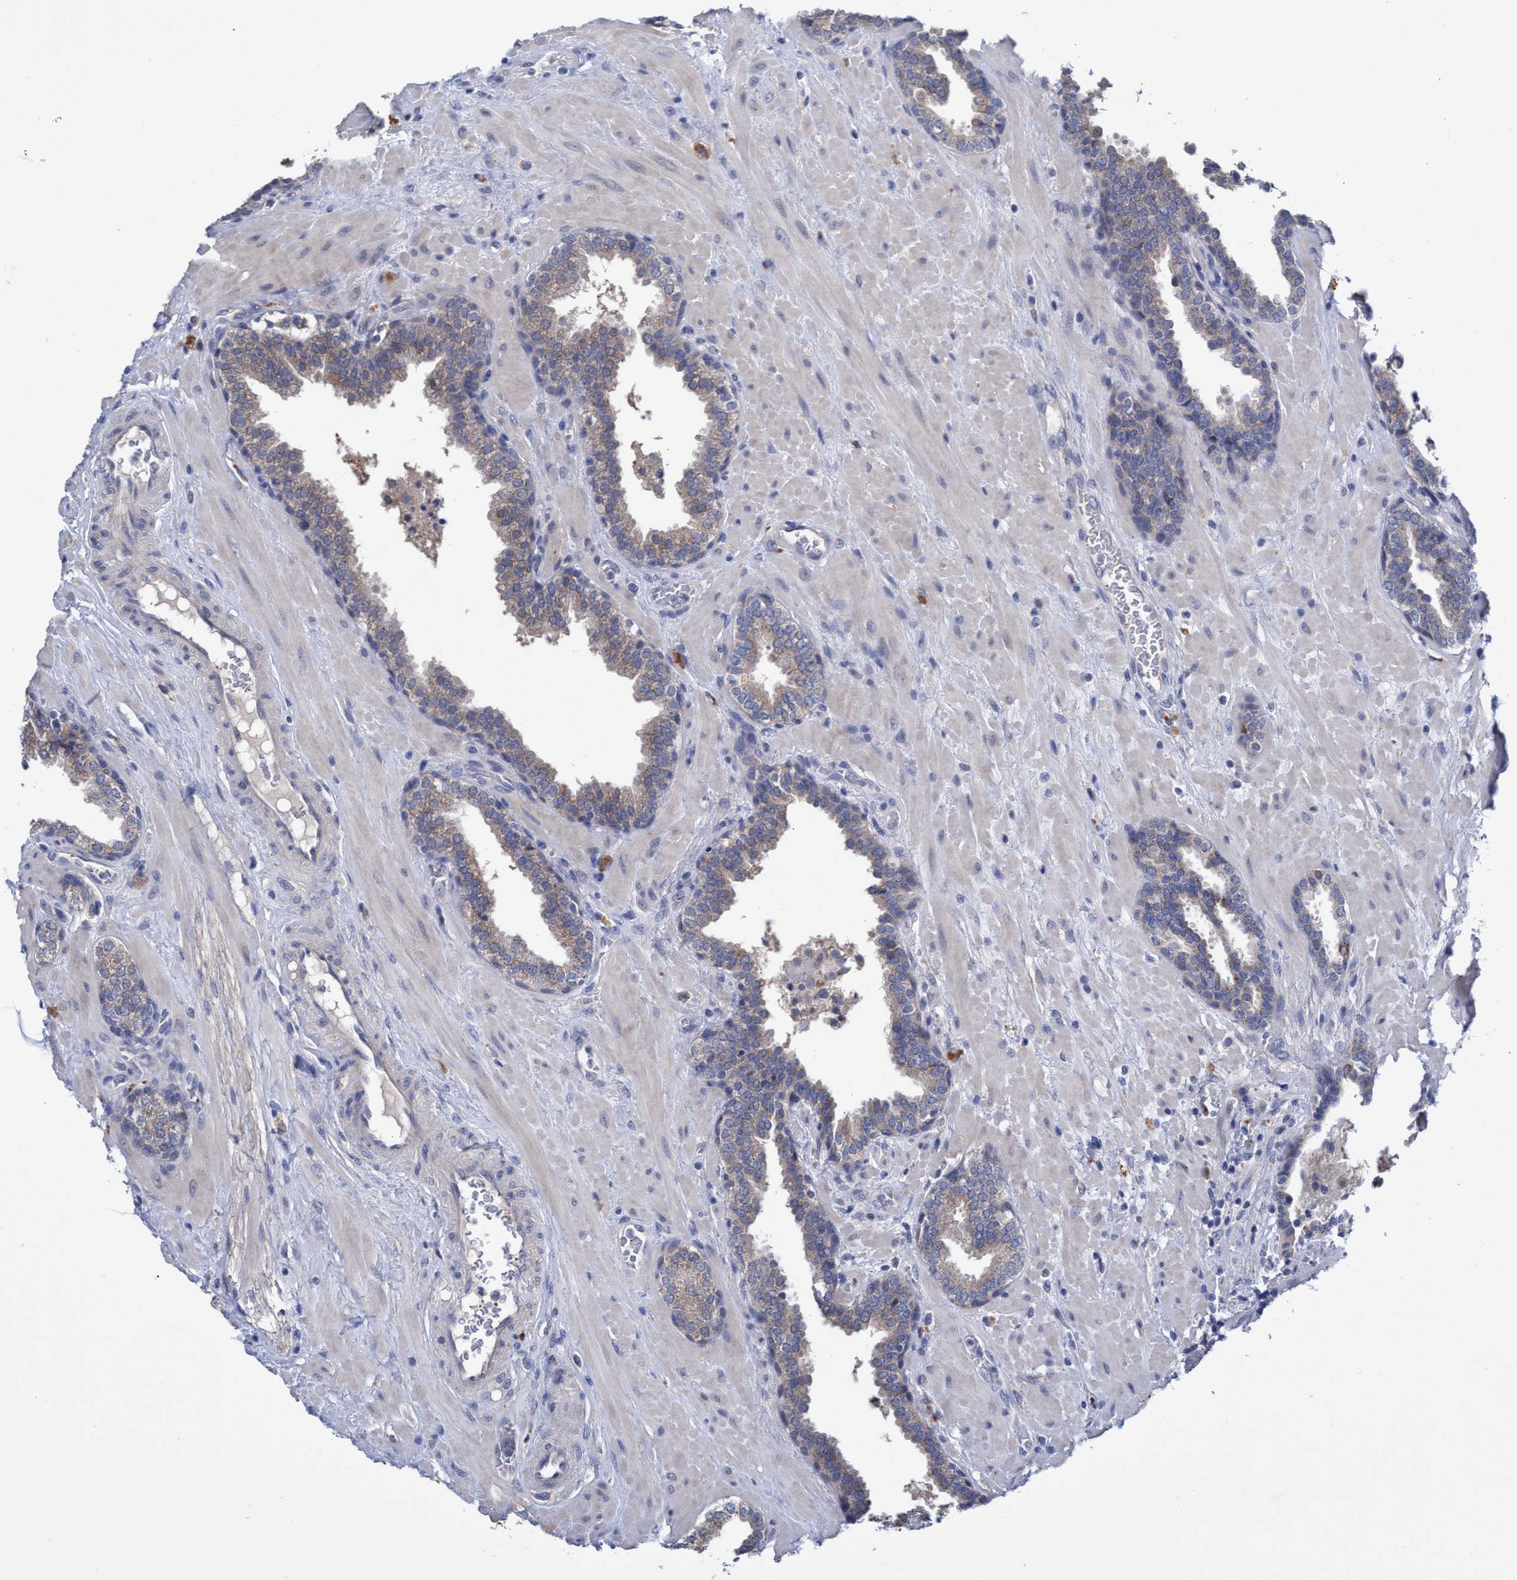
{"staining": {"intensity": "weak", "quantity": "25%-75%", "location": "cytoplasmic/membranous"}, "tissue": "prostate", "cell_type": "Glandular cells", "image_type": "normal", "snomed": [{"axis": "morphology", "description": "Normal tissue, NOS"}, {"axis": "topography", "description": "Prostate"}], "caption": "Prostate stained with immunohistochemistry (IHC) demonstrates weak cytoplasmic/membranous positivity in about 25%-75% of glandular cells. The staining was performed using DAB, with brown indicating positive protein expression. Nuclei are stained blue with hematoxylin.", "gene": "SVEP1", "patient": {"sex": "male", "age": 51}}